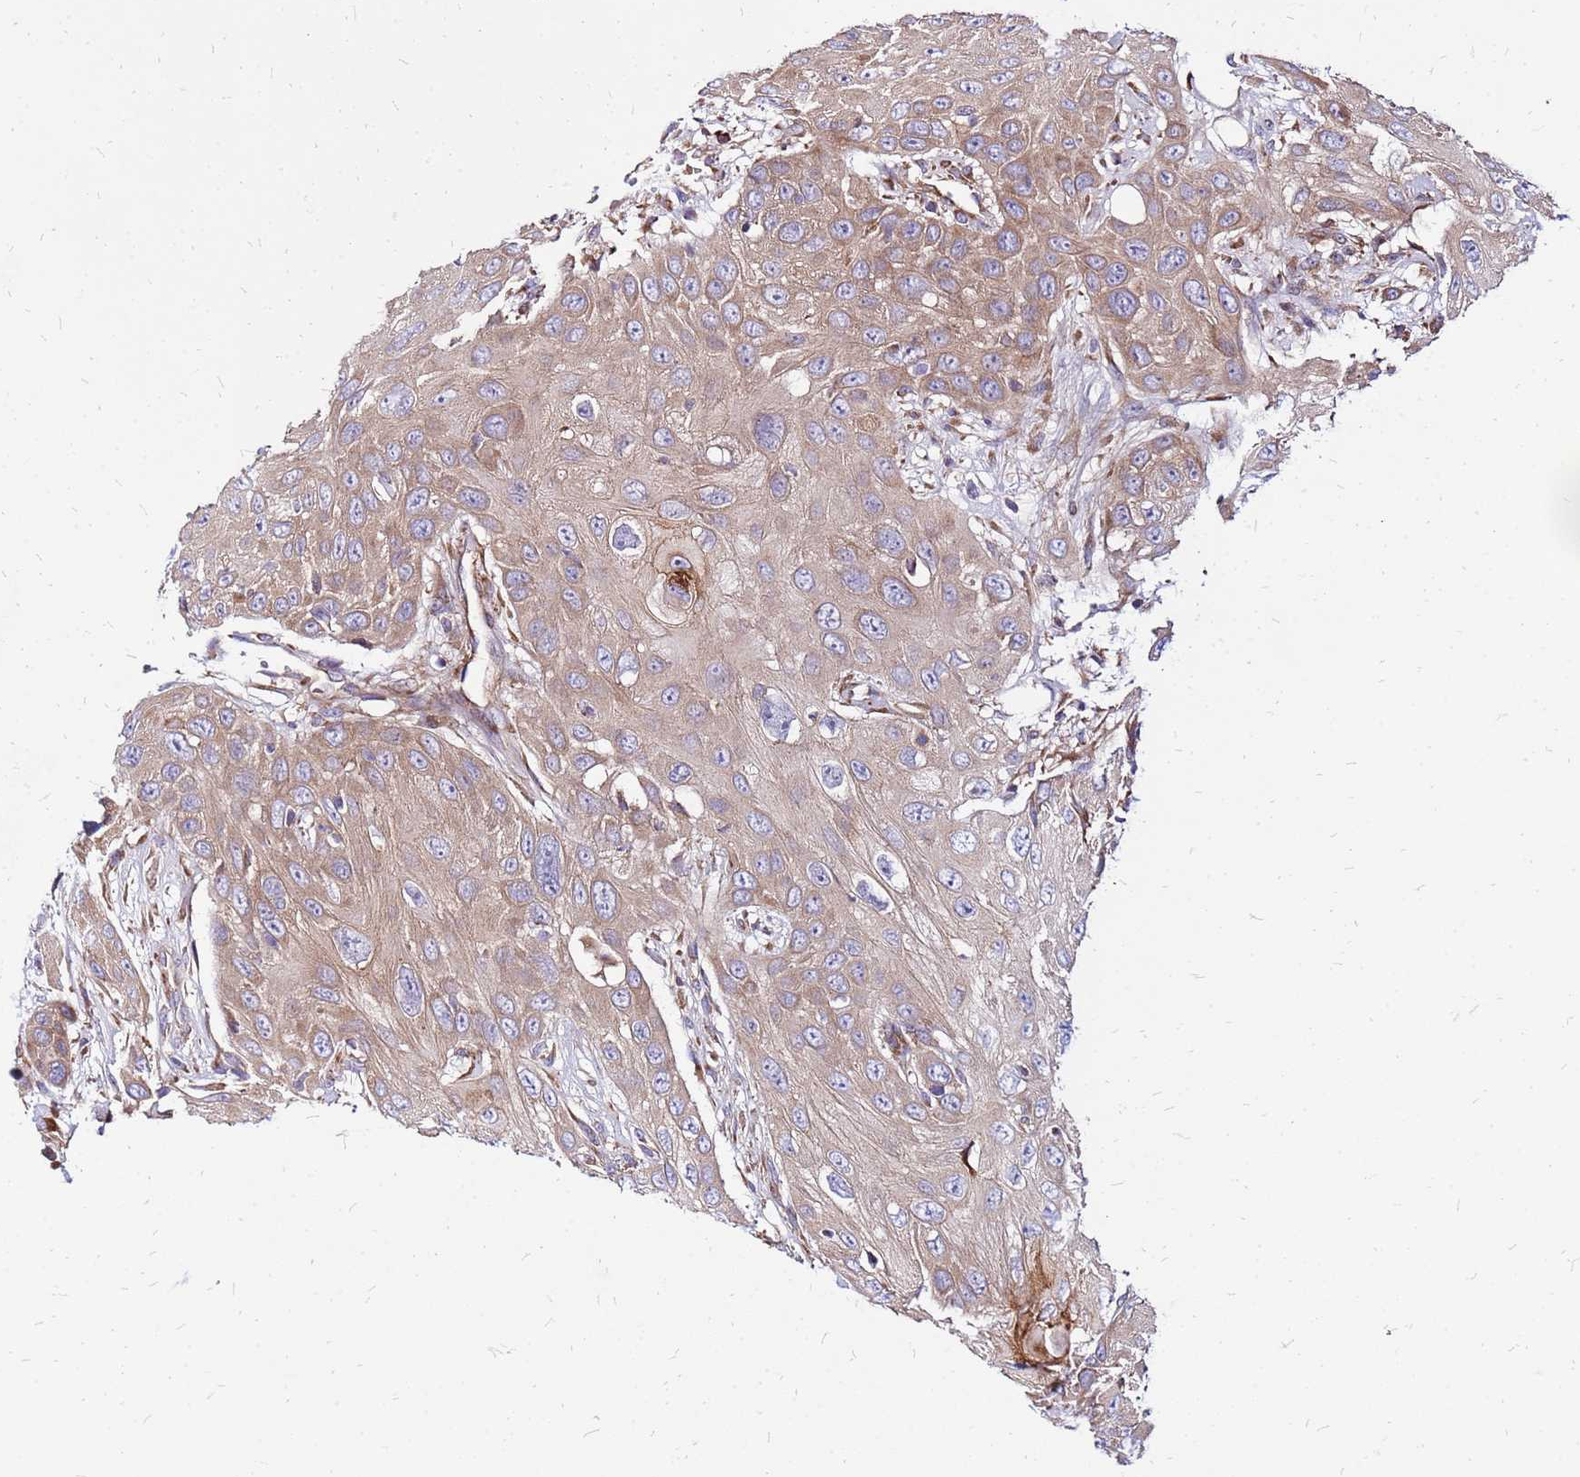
{"staining": {"intensity": "moderate", "quantity": ">75%", "location": "cytoplasmic/membranous"}, "tissue": "head and neck cancer", "cell_type": "Tumor cells", "image_type": "cancer", "snomed": [{"axis": "morphology", "description": "Squamous cell carcinoma, NOS"}, {"axis": "topography", "description": "Head-Neck"}], "caption": "Immunohistochemical staining of head and neck cancer (squamous cell carcinoma) reveals moderate cytoplasmic/membranous protein positivity in about >75% of tumor cells.", "gene": "VMO1", "patient": {"sex": "male", "age": 81}}